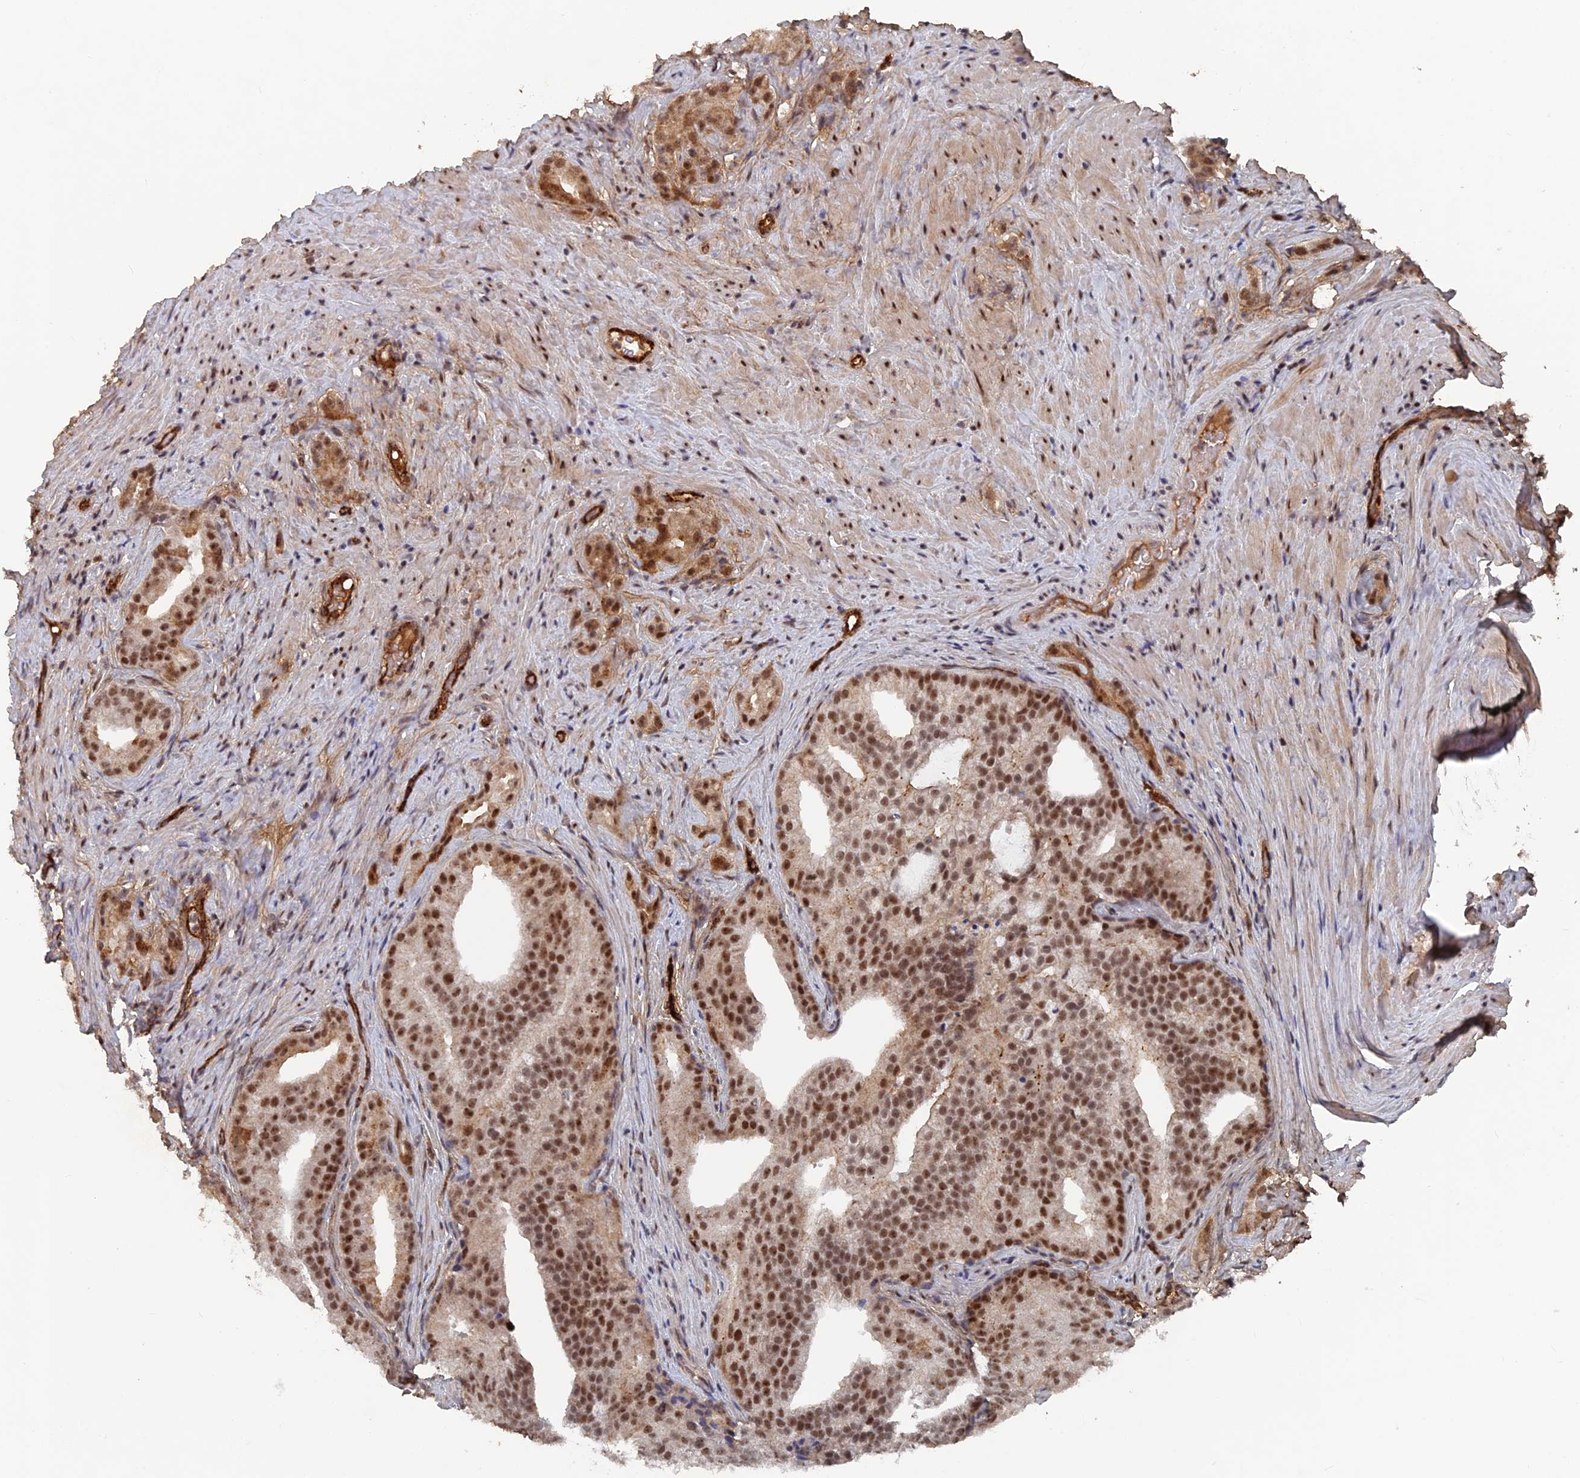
{"staining": {"intensity": "moderate", "quantity": ">75%", "location": "nuclear"}, "tissue": "prostate cancer", "cell_type": "Tumor cells", "image_type": "cancer", "snomed": [{"axis": "morphology", "description": "Adenocarcinoma, Low grade"}, {"axis": "topography", "description": "Prostate"}], "caption": "A medium amount of moderate nuclear positivity is present in about >75% of tumor cells in prostate cancer (low-grade adenocarcinoma) tissue. (IHC, brightfield microscopy, high magnification).", "gene": "SH3D21", "patient": {"sex": "male", "age": 71}}